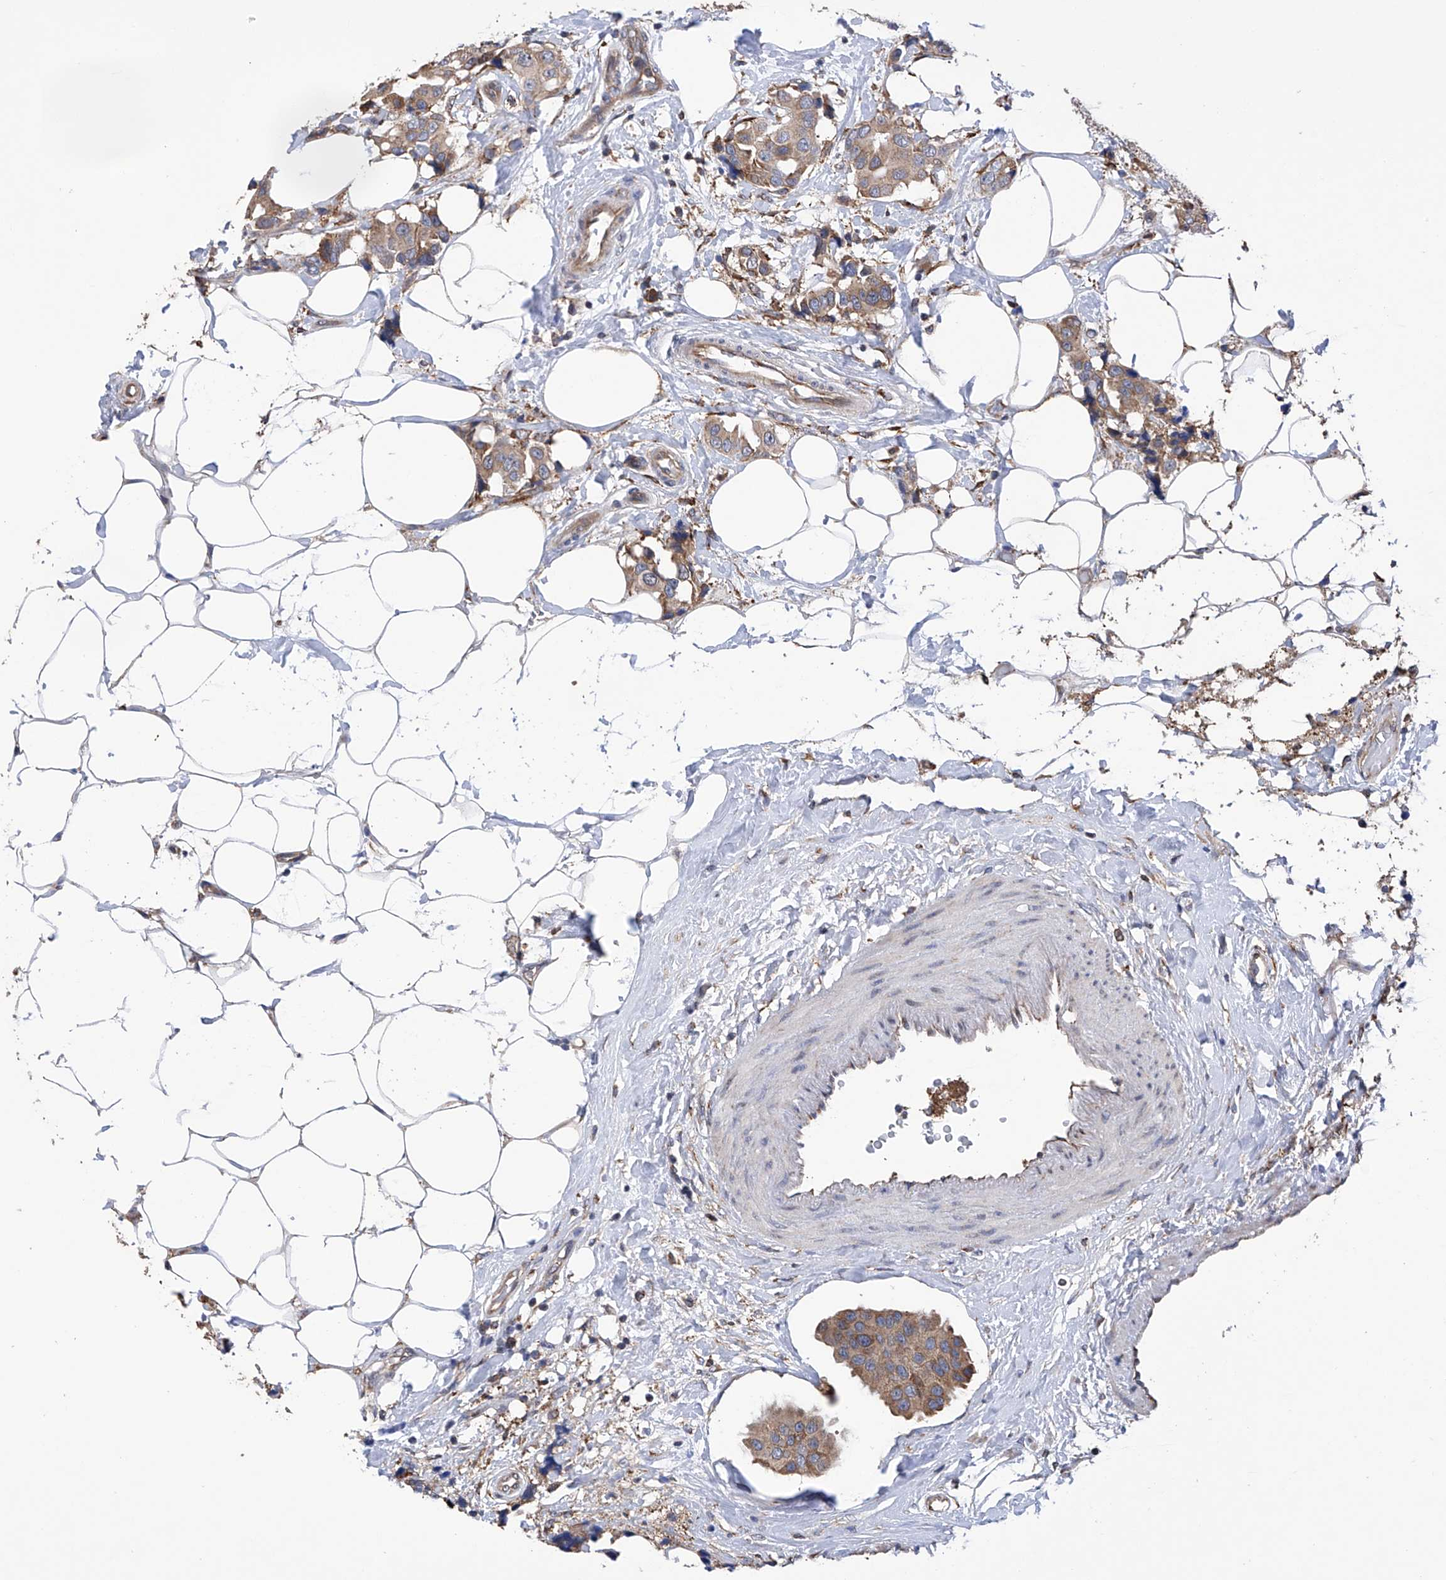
{"staining": {"intensity": "moderate", "quantity": "<25%", "location": "cytoplasmic/membranous"}, "tissue": "breast cancer", "cell_type": "Tumor cells", "image_type": "cancer", "snomed": [{"axis": "morphology", "description": "Normal tissue, NOS"}, {"axis": "morphology", "description": "Duct carcinoma"}, {"axis": "topography", "description": "Breast"}], "caption": "Breast cancer (invasive ductal carcinoma) stained for a protein exhibits moderate cytoplasmic/membranous positivity in tumor cells.", "gene": "DNAH8", "patient": {"sex": "female", "age": 39}}